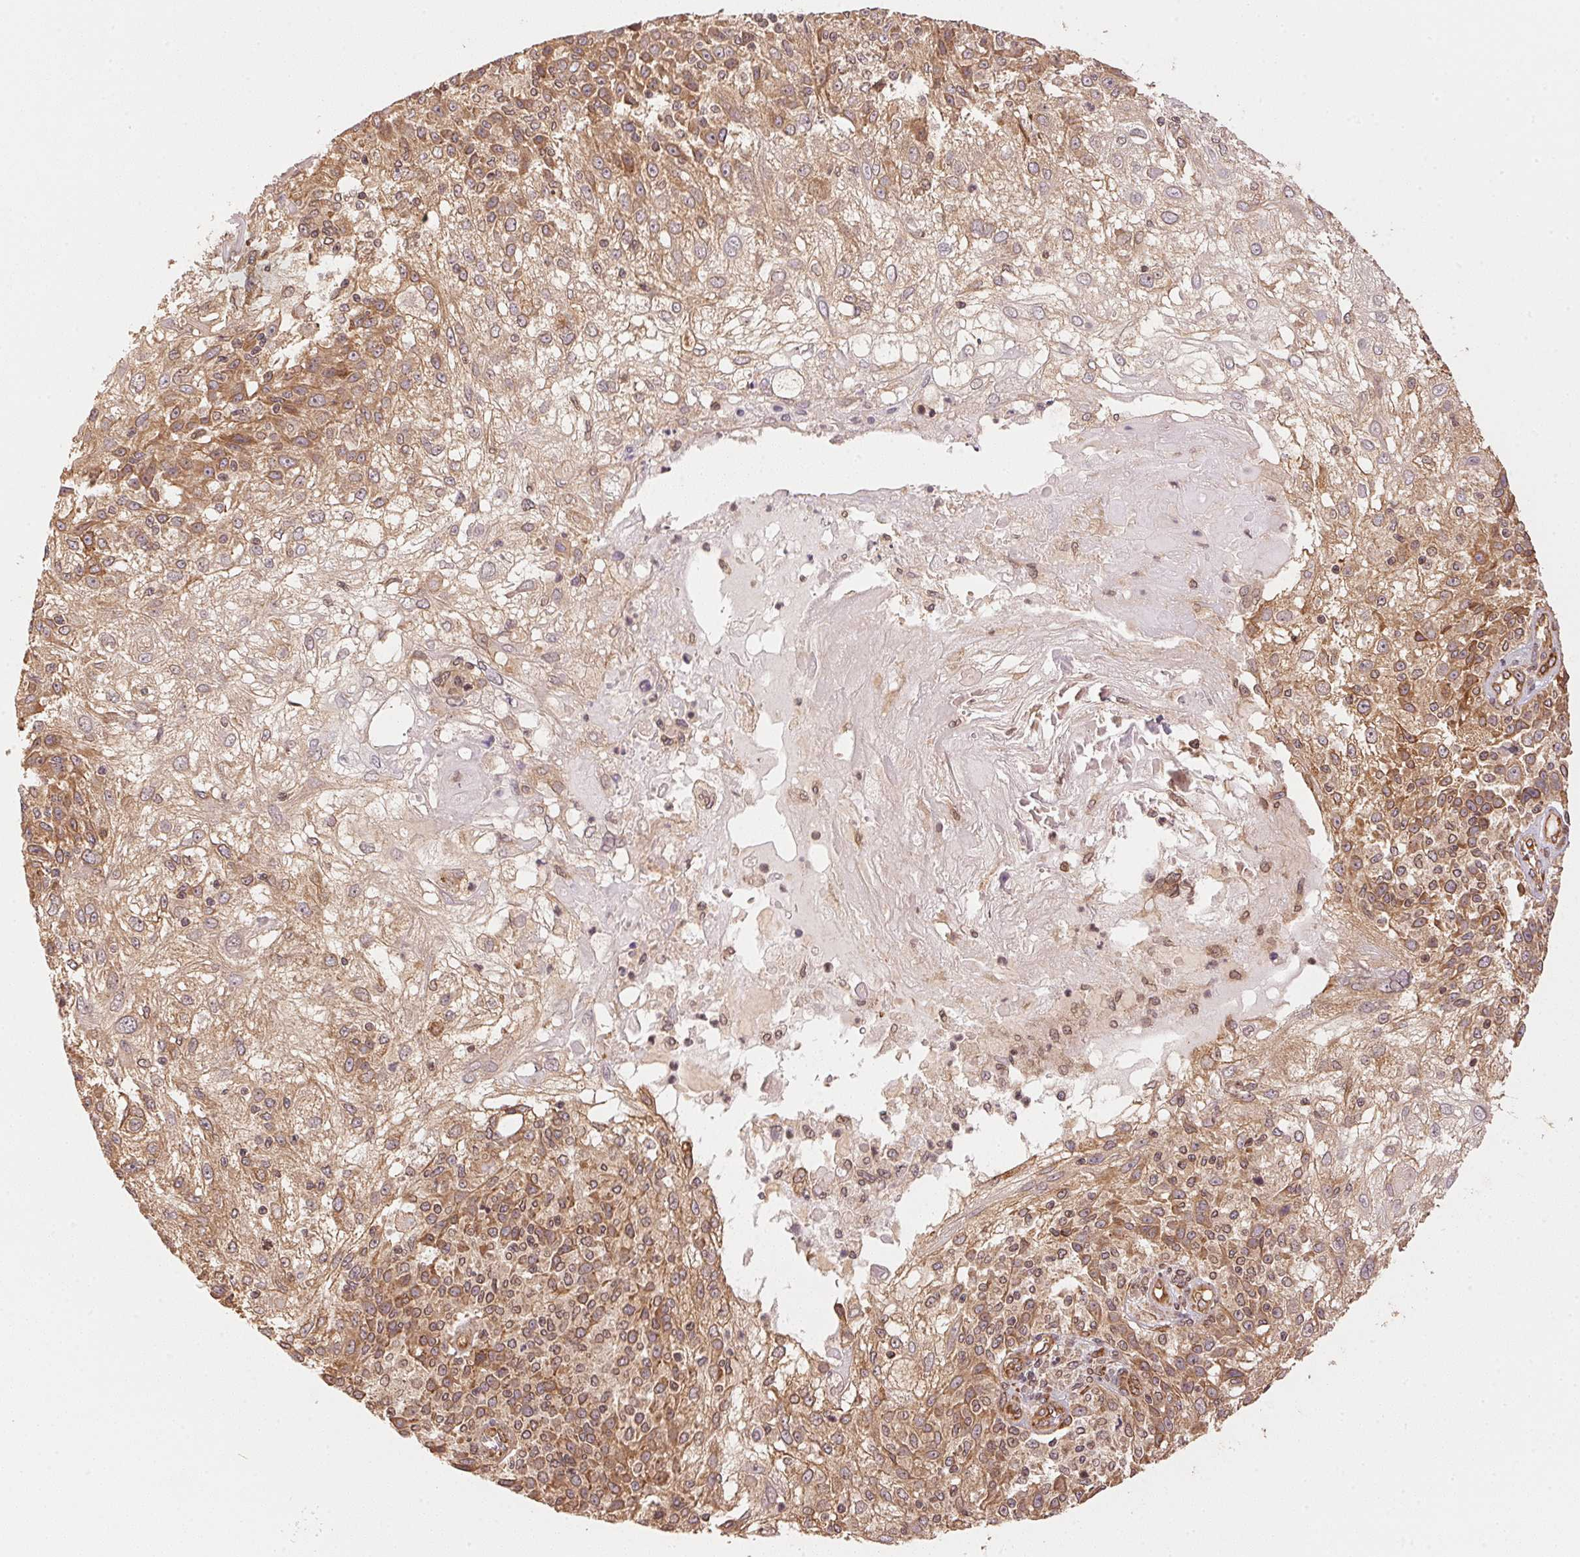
{"staining": {"intensity": "moderate", "quantity": ">75%", "location": "cytoplasmic/membranous"}, "tissue": "skin cancer", "cell_type": "Tumor cells", "image_type": "cancer", "snomed": [{"axis": "morphology", "description": "Normal tissue, NOS"}, {"axis": "morphology", "description": "Squamous cell carcinoma, NOS"}, {"axis": "topography", "description": "Skin"}], "caption": "Immunohistochemical staining of human skin squamous cell carcinoma exhibits medium levels of moderate cytoplasmic/membranous staining in approximately >75% of tumor cells.", "gene": "STRN4", "patient": {"sex": "female", "age": 83}}